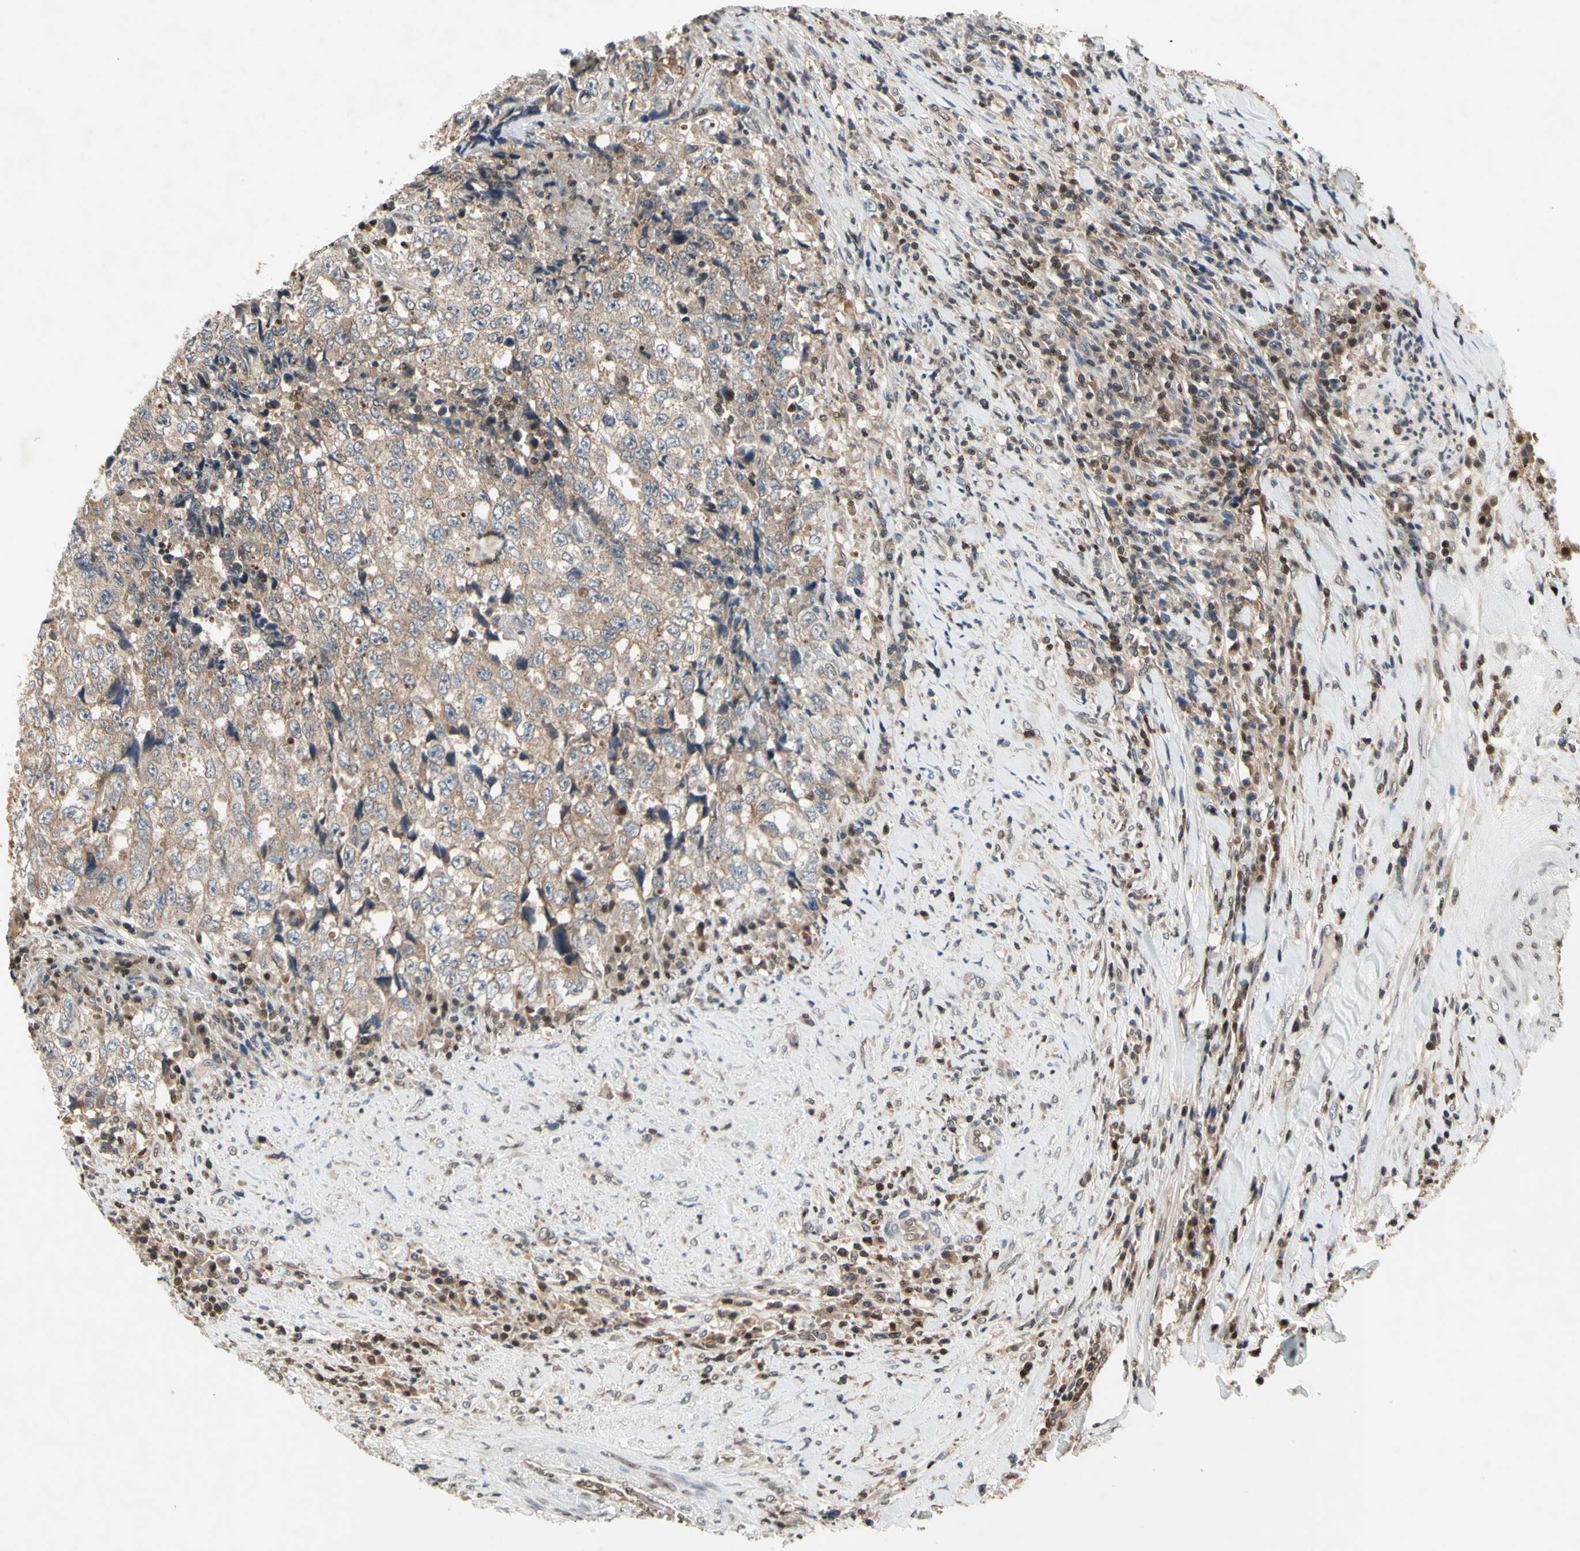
{"staining": {"intensity": "weak", "quantity": ">75%", "location": "cytoplasmic/membranous"}, "tissue": "testis cancer", "cell_type": "Tumor cells", "image_type": "cancer", "snomed": [{"axis": "morphology", "description": "Necrosis, NOS"}, {"axis": "morphology", "description": "Carcinoma, Embryonal, NOS"}, {"axis": "topography", "description": "Testis"}], "caption": "Protein staining shows weak cytoplasmic/membranous staining in about >75% of tumor cells in testis cancer (embryonal carcinoma). The staining was performed using DAB (3,3'-diaminobenzidine), with brown indicating positive protein expression. Nuclei are stained blue with hematoxylin.", "gene": "GSR", "patient": {"sex": "male", "age": 19}}